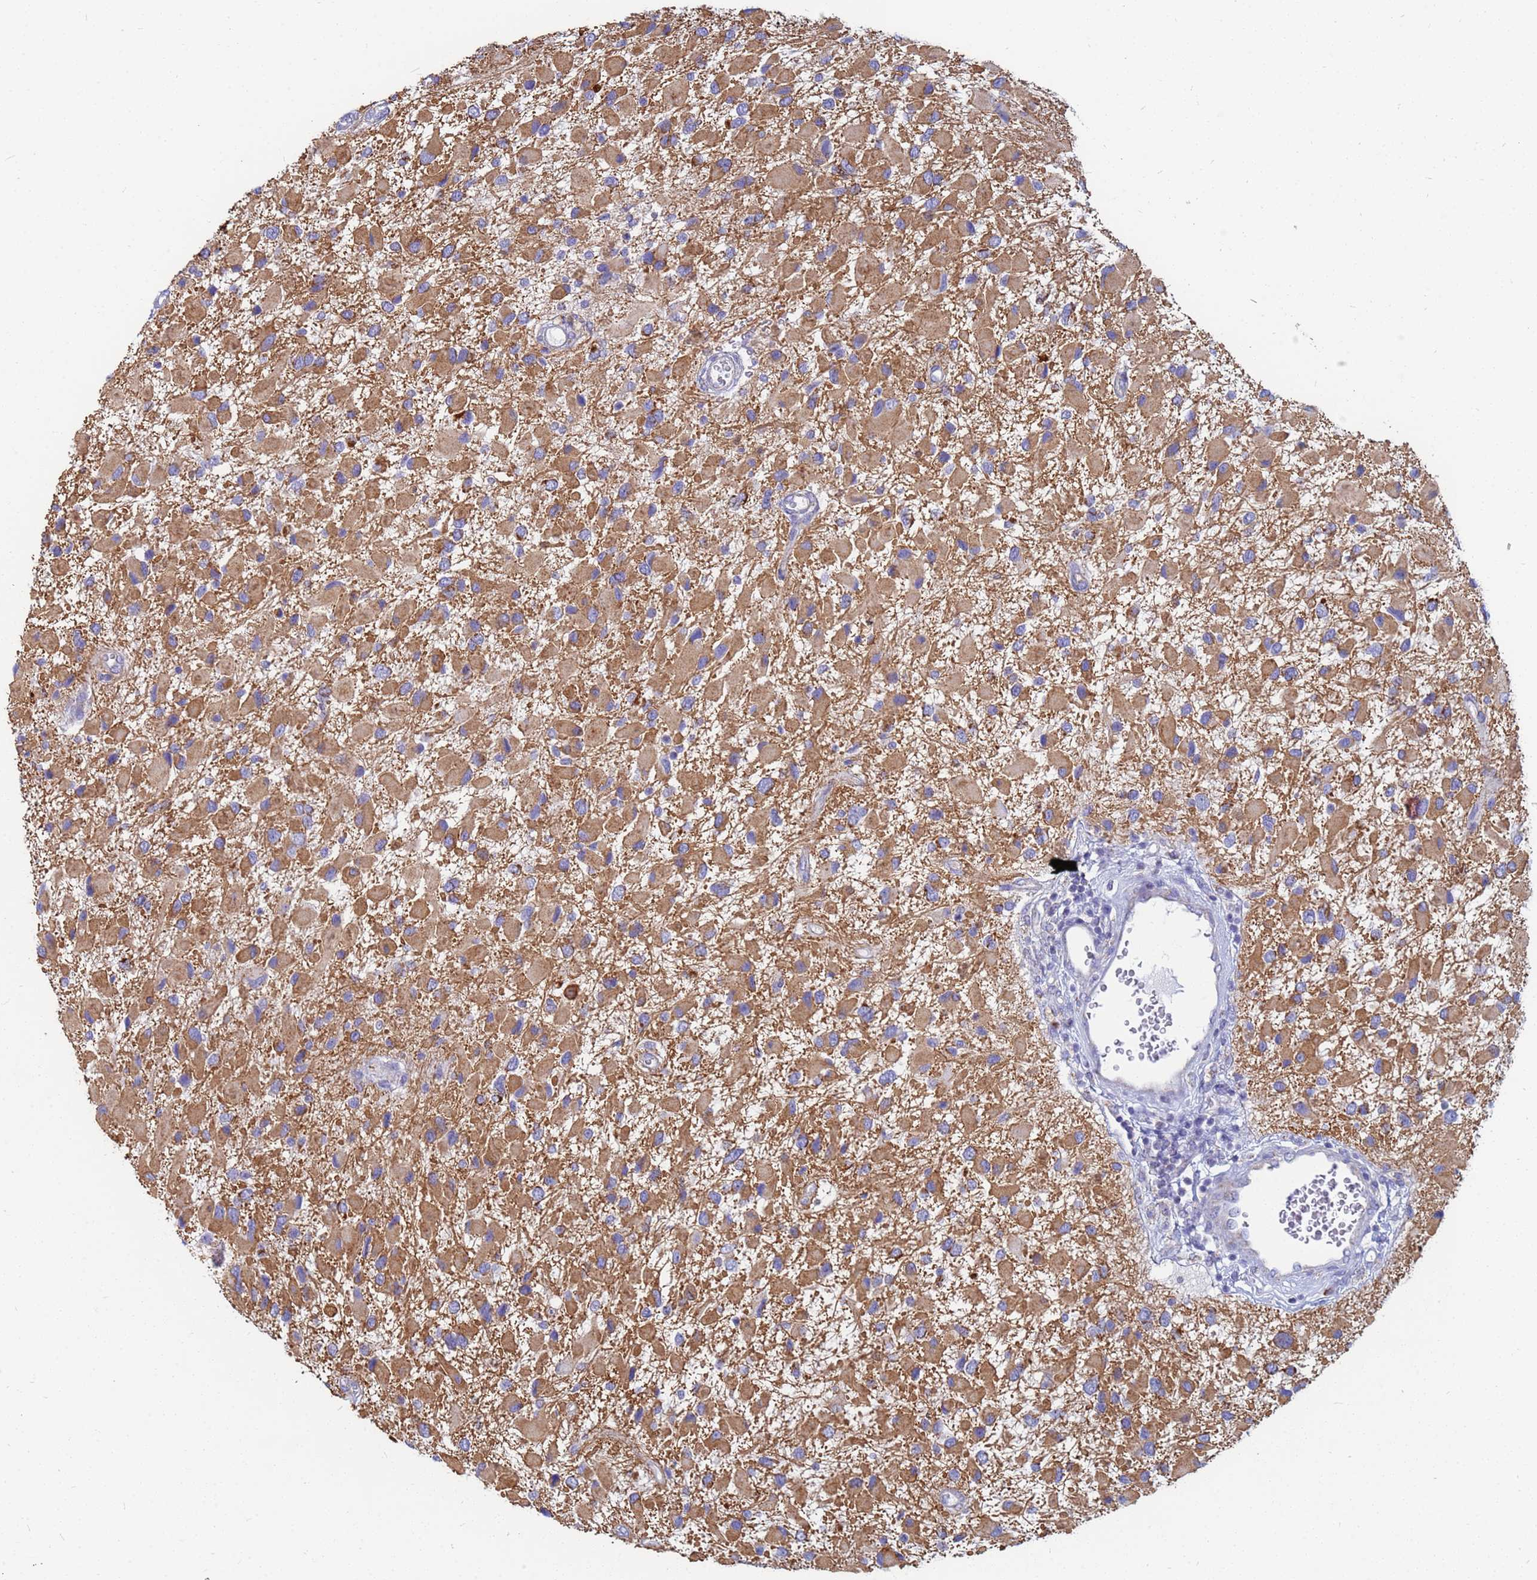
{"staining": {"intensity": "moderate", "quantity": ">75%", "location": "cytoplasmic/membranous"}, "tissue": "glioma", "cell_type": "Tumor cells", "image_type": "cancer", "snomed": [{"axis": "morphology", "description": "Glioma, malignant, High grade"}, {"axis": "topography", "description": "Brain"}], "caption": "High-grade glioma (malignant) tissue demonstrates moderate cytoplasmic/membranous expression in about >75% of tumor cells The staining was performed using DAB, with brown indicating positive protein expression. Nuclei are stained blue with hematoxylin.", "gene": "UQCRH", "patient": {"sex": "male", "age": 53}}